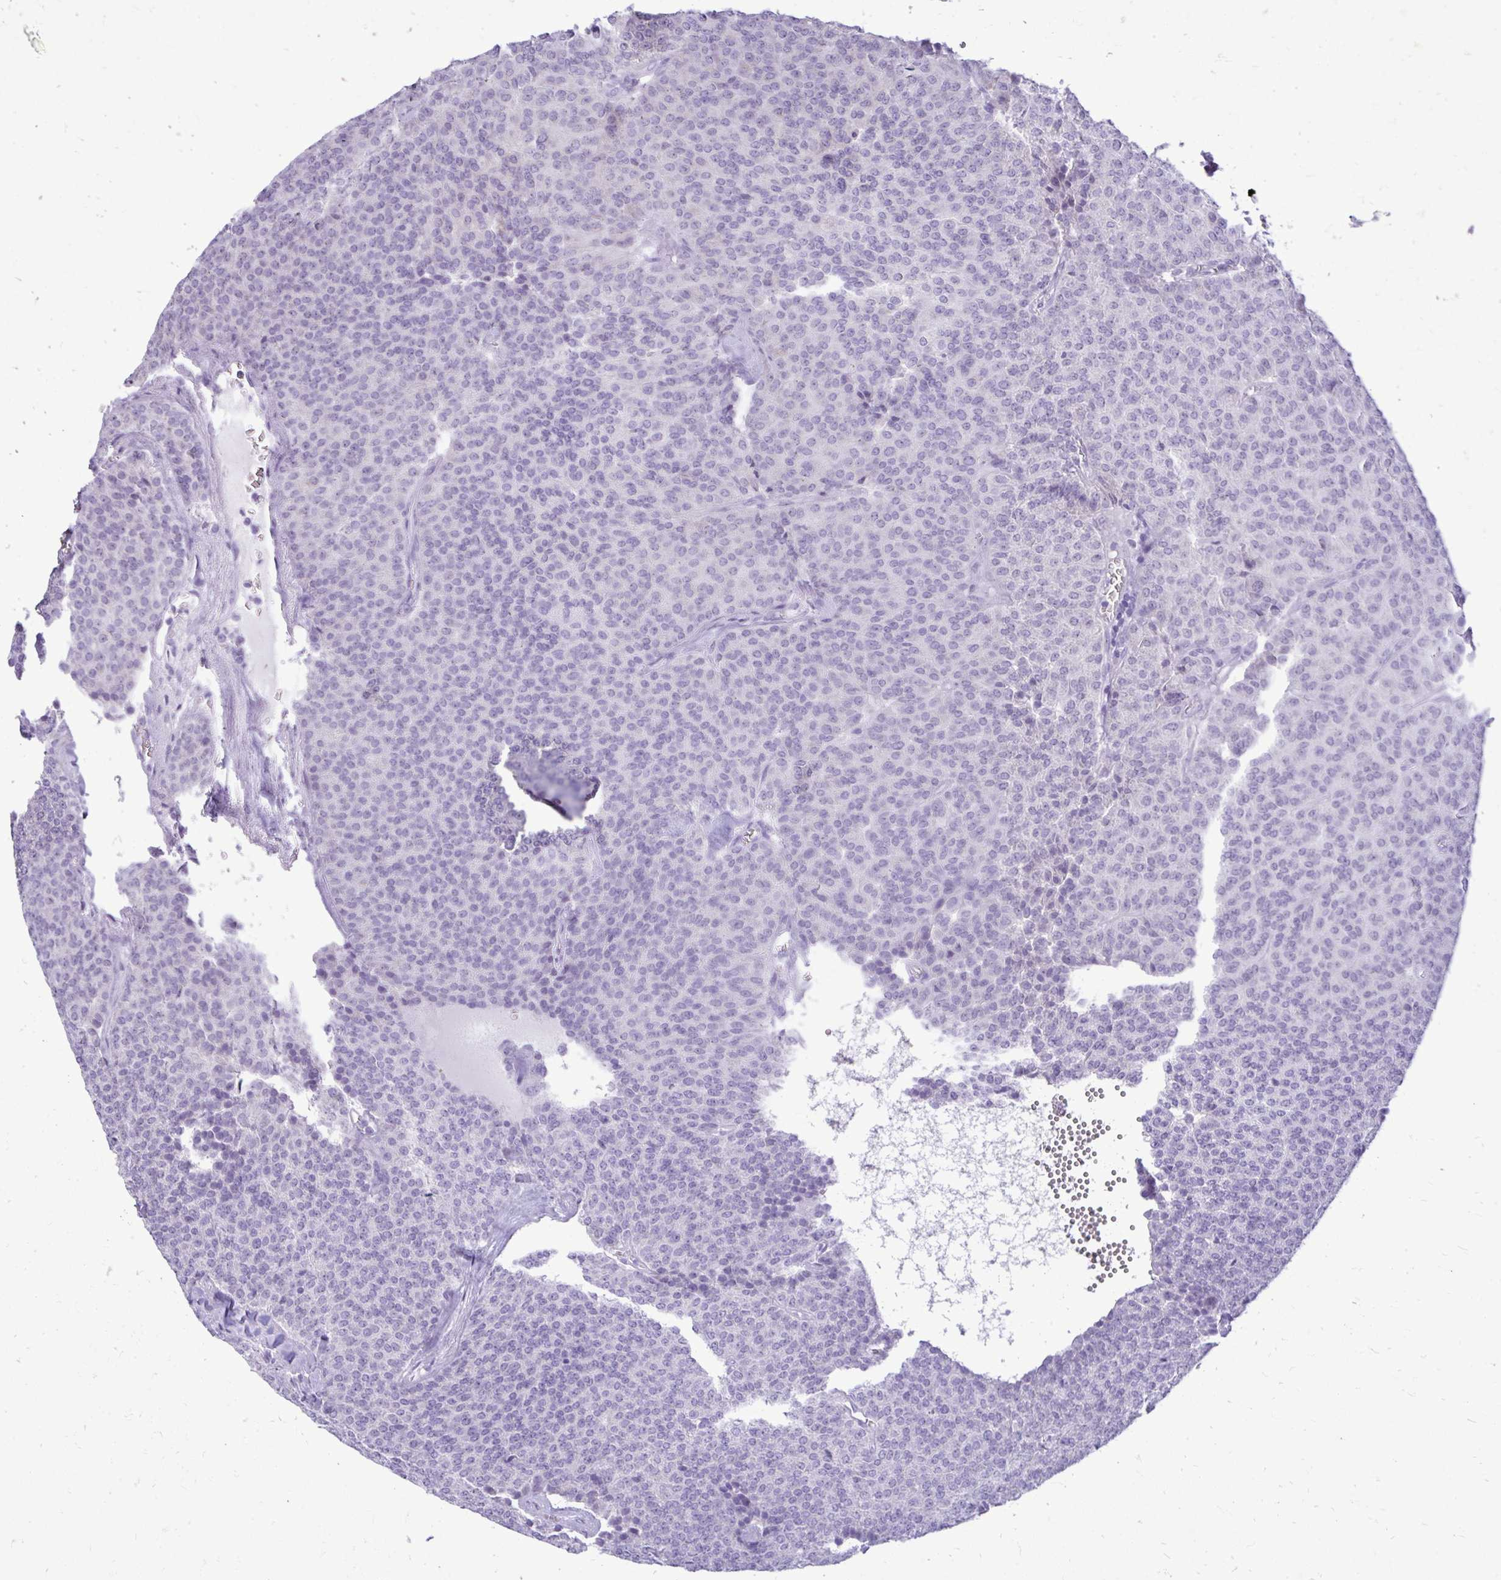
{"staining": {"intensity": "negative", "quantity": "none", "location": "none"}, "tissue": "carcinoid", "cell_type": "Tumor cells", "image_type": "cancer", "snomed": [{"axis": "morphology", "description": "Carcinoid, malignant, NOS"}, {"axis": "topography", "description": "Lung"}], "caption": "This is an immunohistochemistry photomicrograph of human carcinoid. There is no positivity in tumor cells.", "gene": "RALYL", "patient": {"sex": "male", "age": 61}}